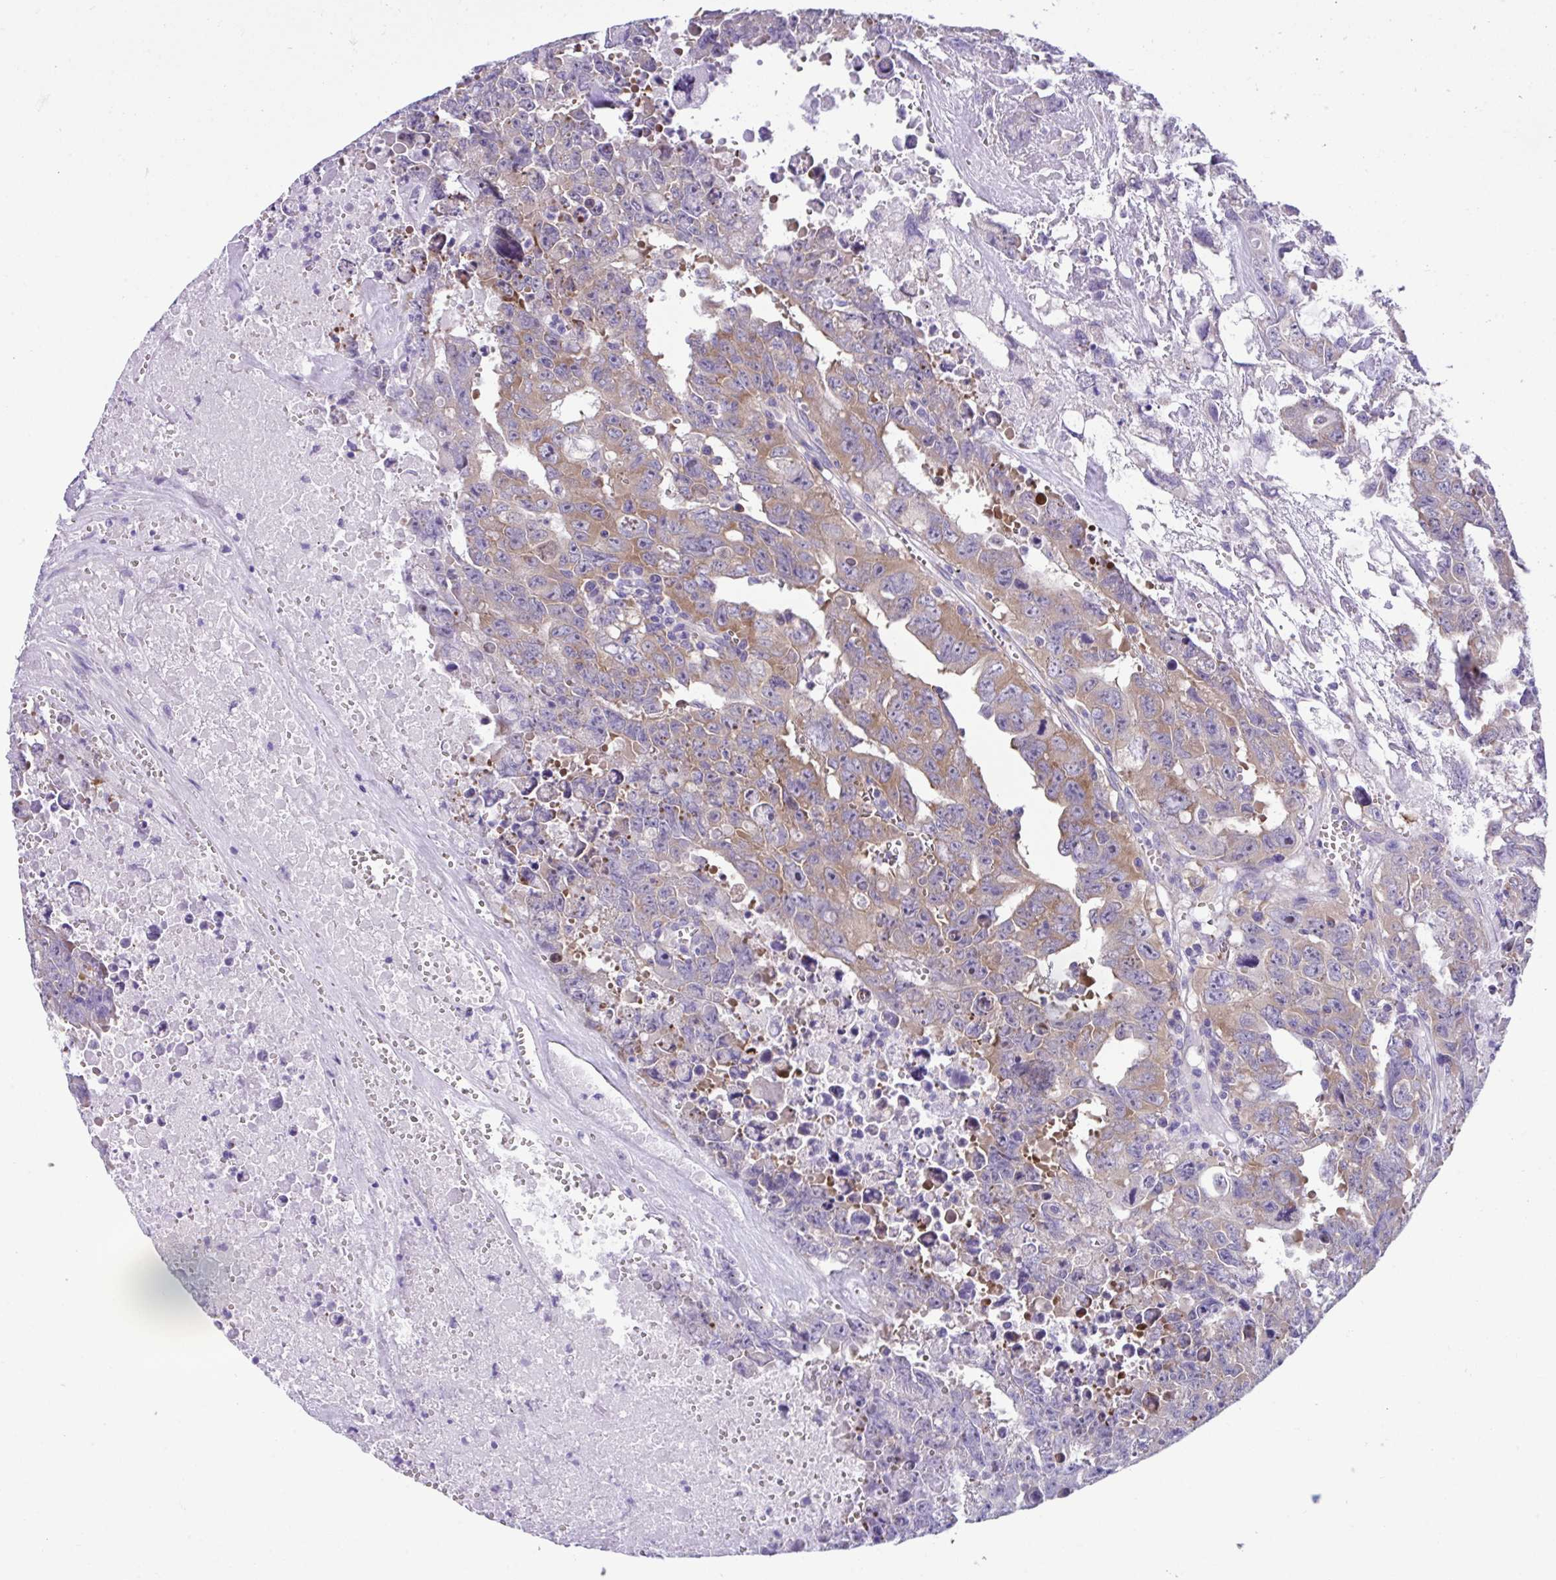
{"staining": {"intensity": "moderate", "quantity": "25%-75%", "location": "cytoplasmic/membranous"}, "tissue": "testis cancer", "cell_type": "Tumor cells", "image_type": "cancer", "snomed": [{"axis": "morphology", "description": "Carcinoma, Embryonal, NOS"}, {"axis": "topography", "description": "Testis"}], "caption": "Immunohistochemical staining of human testis cancer (embryonal carcinoma) shows medium levels of moderate cytoplasmic/membranous staining in about 25%-75% of tumor cells.", "gene": "RPL7", "patient": {"sex": "male", "age": 24}}